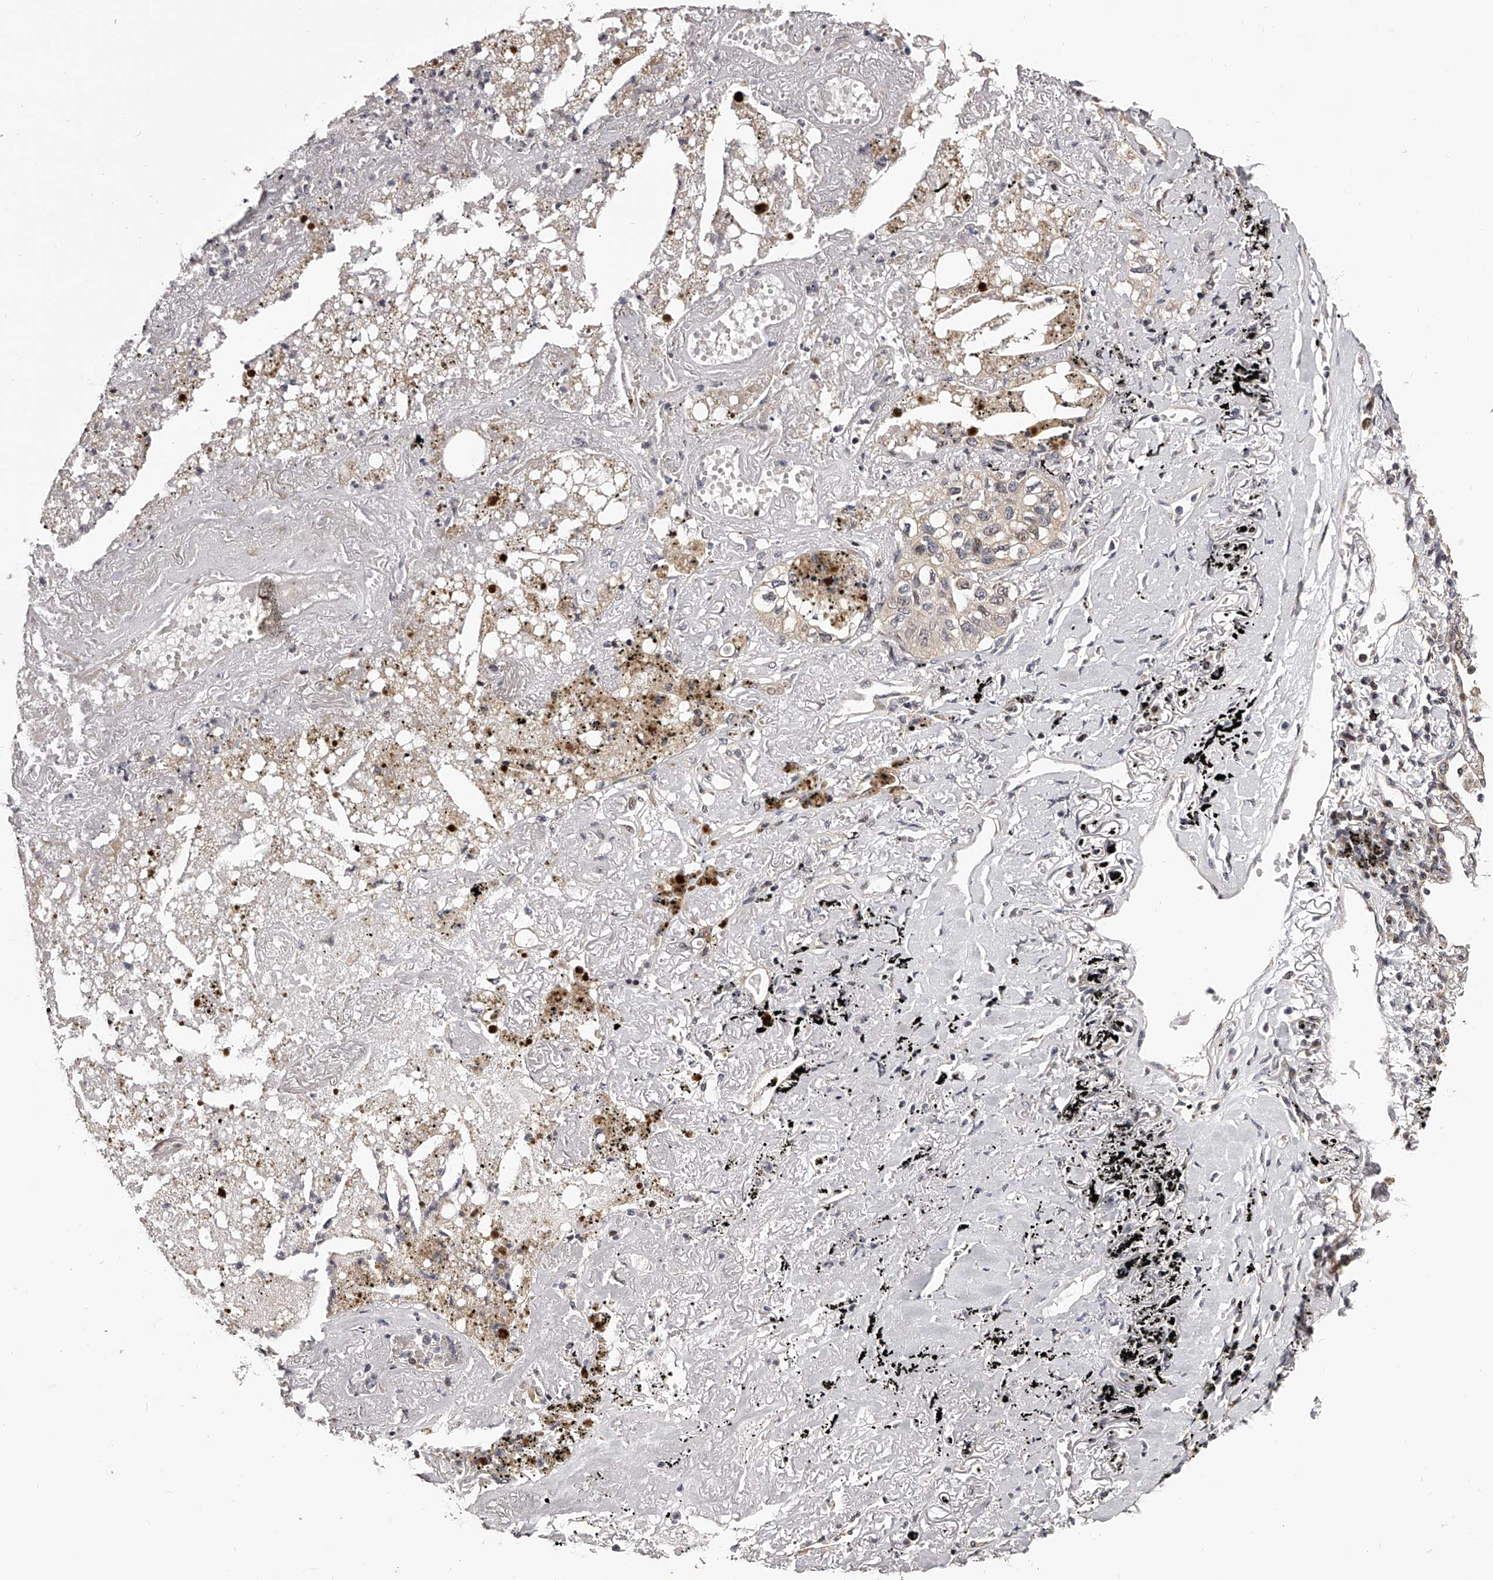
{"staining": {"intensity": "weak", "quantity": "<25%", "location": "cytoplasmic/membranous"}, "tissue": "lung cancer", "cell_type": "Tumor cells", "image_type": "cancer", "snomed": [{"axis": "morphology", "description": "Adenocarcinoma, NOS"}, {"axis": "topography", "description": "Lung"}], "caption": "Histopathology image shows no protein expression in tumor cells of lung adenocarcinoma tissue.", "gene": "PFDN2", "patient": {"sex": "male", "age": 63}}